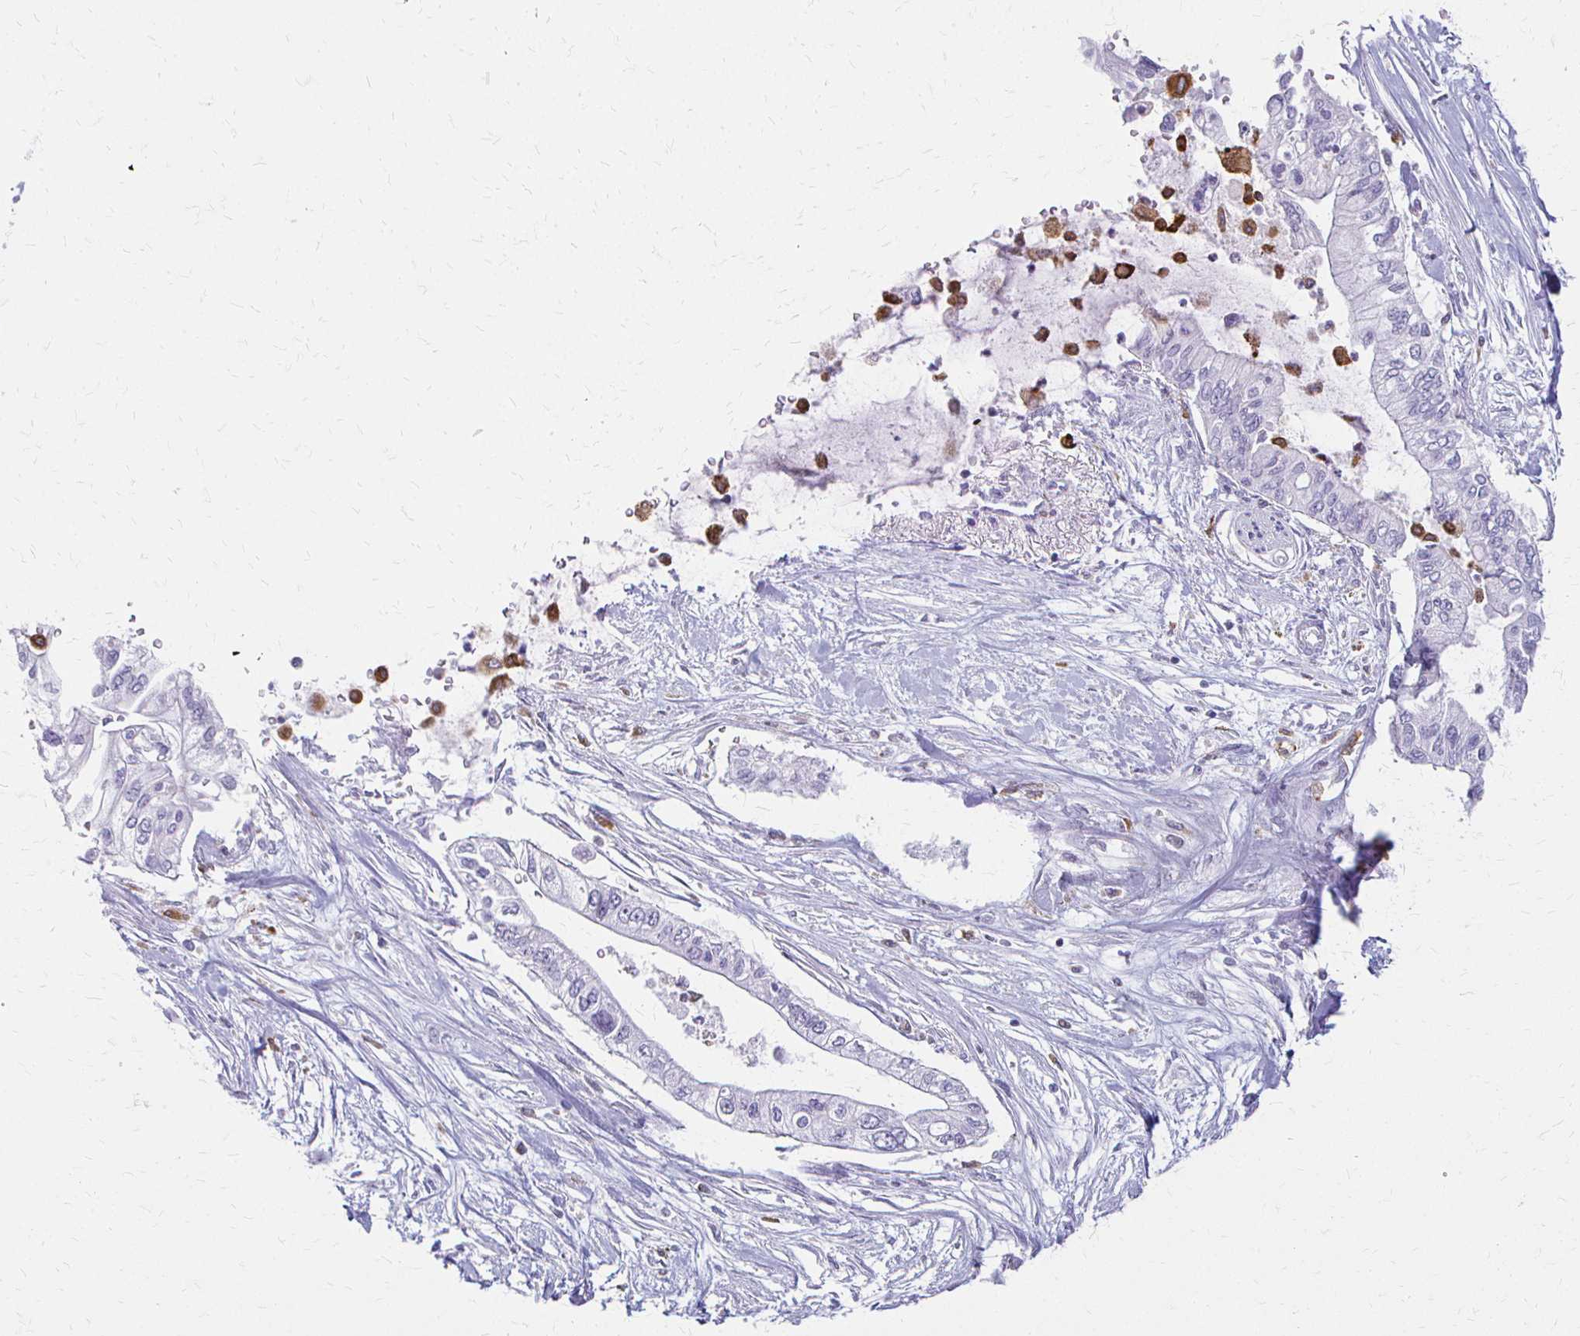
{"staining": {"intensity": "negative", "quantity": "none", "location": "none"}, "tissue": "pancreatic cancer", "cell_type": "Tumor cells", "image_type": "cancer", "snomed": [{"axis": "morphology", "description": "Adenocarcinoma, NOS"}, {"axis": "topography", "description": "Pancreas"}], "caption": "Tumor cells show no significant positivity in pancreatic cancer (adenocarcinoma).", "gene": "ACP5", "patient": {"sex": "female", "age": 77}}